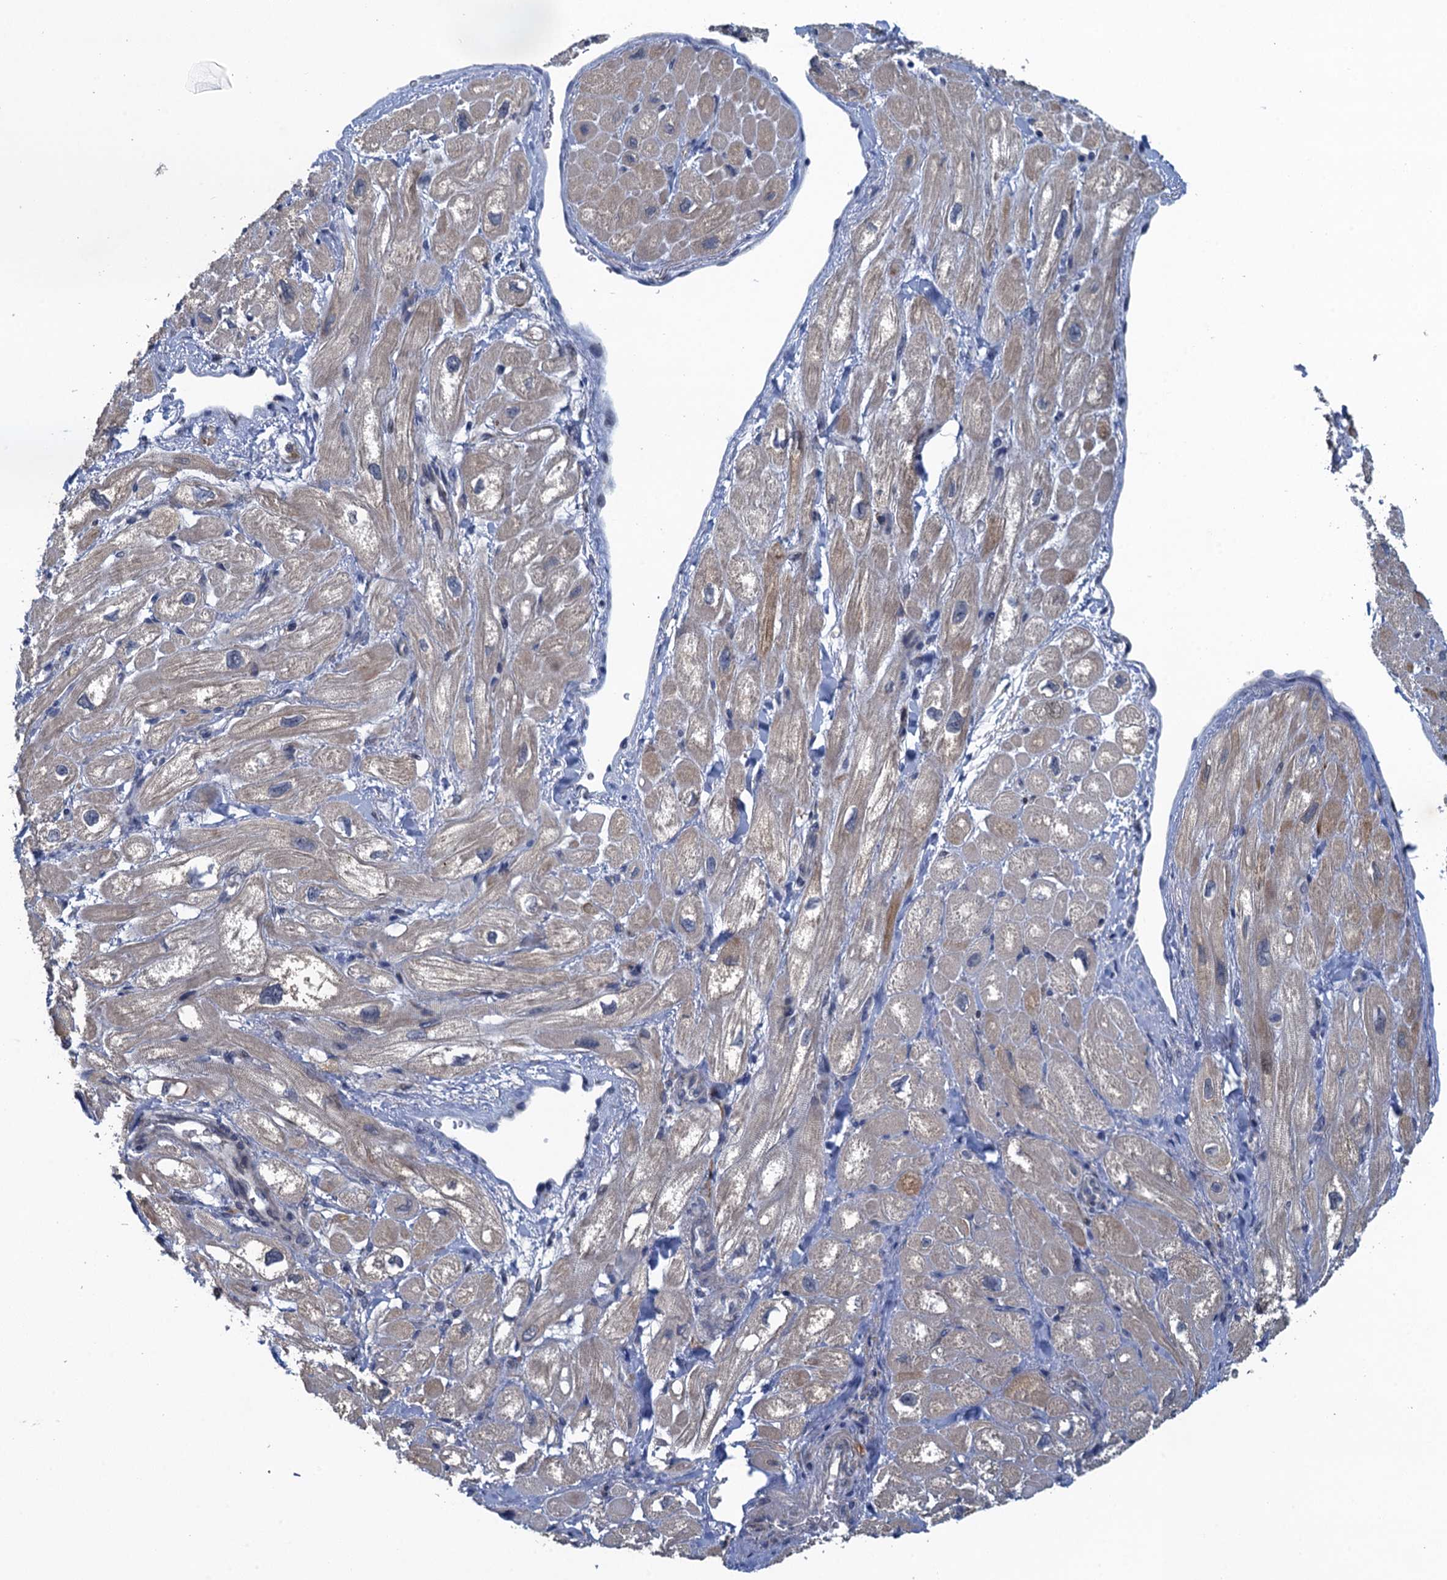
{"staining": {"intensity": "weak", "quantity": "<25%", "location": "cytoplasmic/membranous"}, "tissue": "heart muscle", "cell_type": "Cardiomyocytes", "image_type": "normal", "snomed": [{"axis": "morphology", "description": "Normal tissue, NOS"}, {"axis": "topography", "description": "Heart"}], "caption": "DAB (3,3'-diaminobenzidine) immunohistochemical staining of unremarkable human heart muscle reveals no significant positivity in cardiomyocytes. (DAB immunohistochemistry (IHC) visualized using brightfield microscopy, high magnification).", "gene": "MRFAP1", "patient": {"sex": "male", "age": 65}}